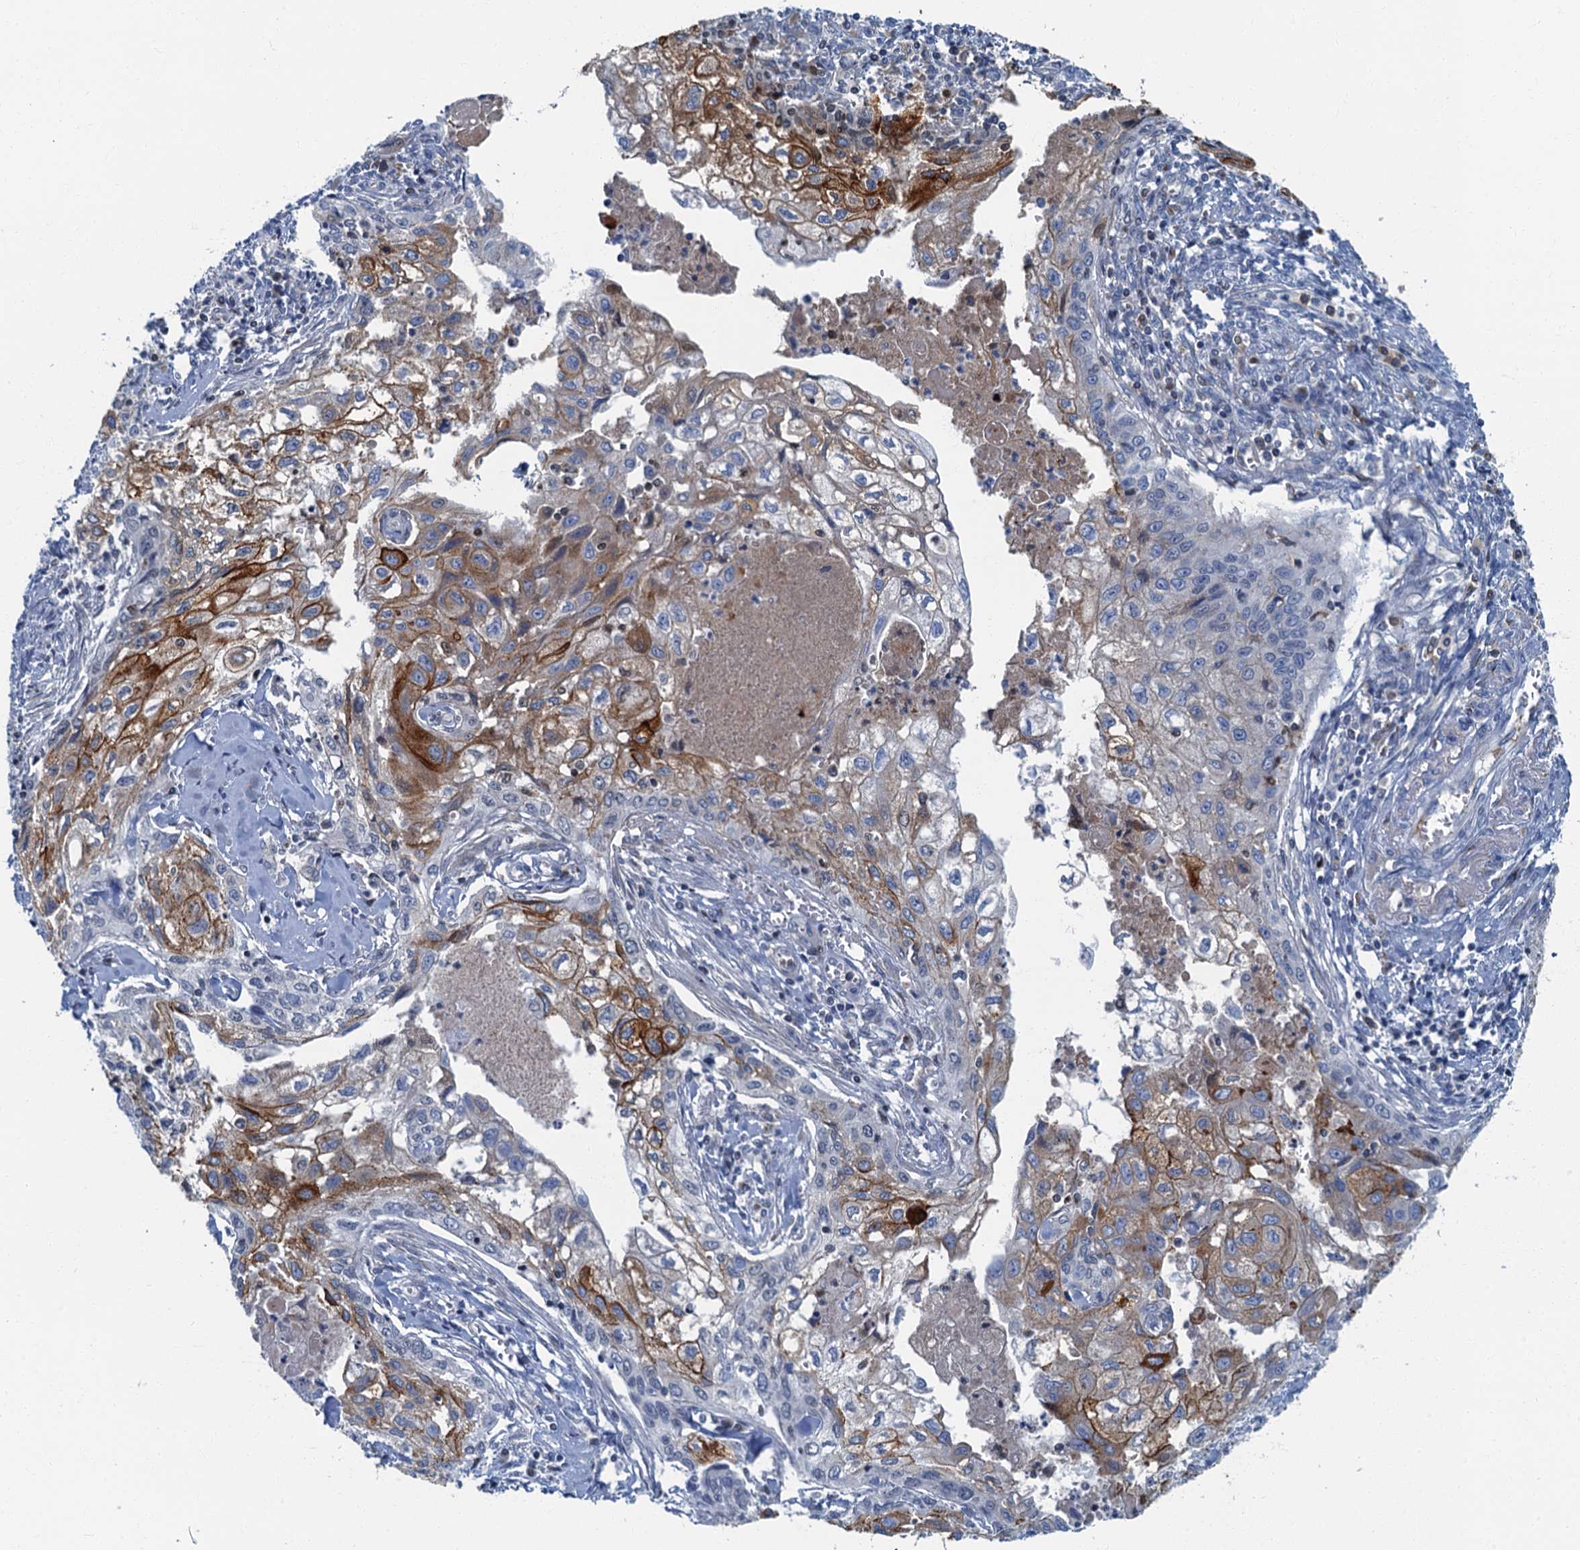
{"staining": {"intensity": "moderate", "quantity": "25%-75%", "location": "cytoplasmic/membranous"}, "tissue": "cervical cancer", "cell_type": "Tumor cells", "image_type": "cancer", "snomed": [{"axis": "morphology", "description": "Squamous cell carcinoma, NOS"}, {"axis": "topography", "description": "Cervix"}], "caption": "Immunohistochemistry (IHC) of cervical squamous cell carcinoma displays medium levels of moderate cytoplasmic/membranous positivity in about 25%-75% of tumor cells.", "gene": "LYPD3", "patient": {"sex": "female", "age": 67}}